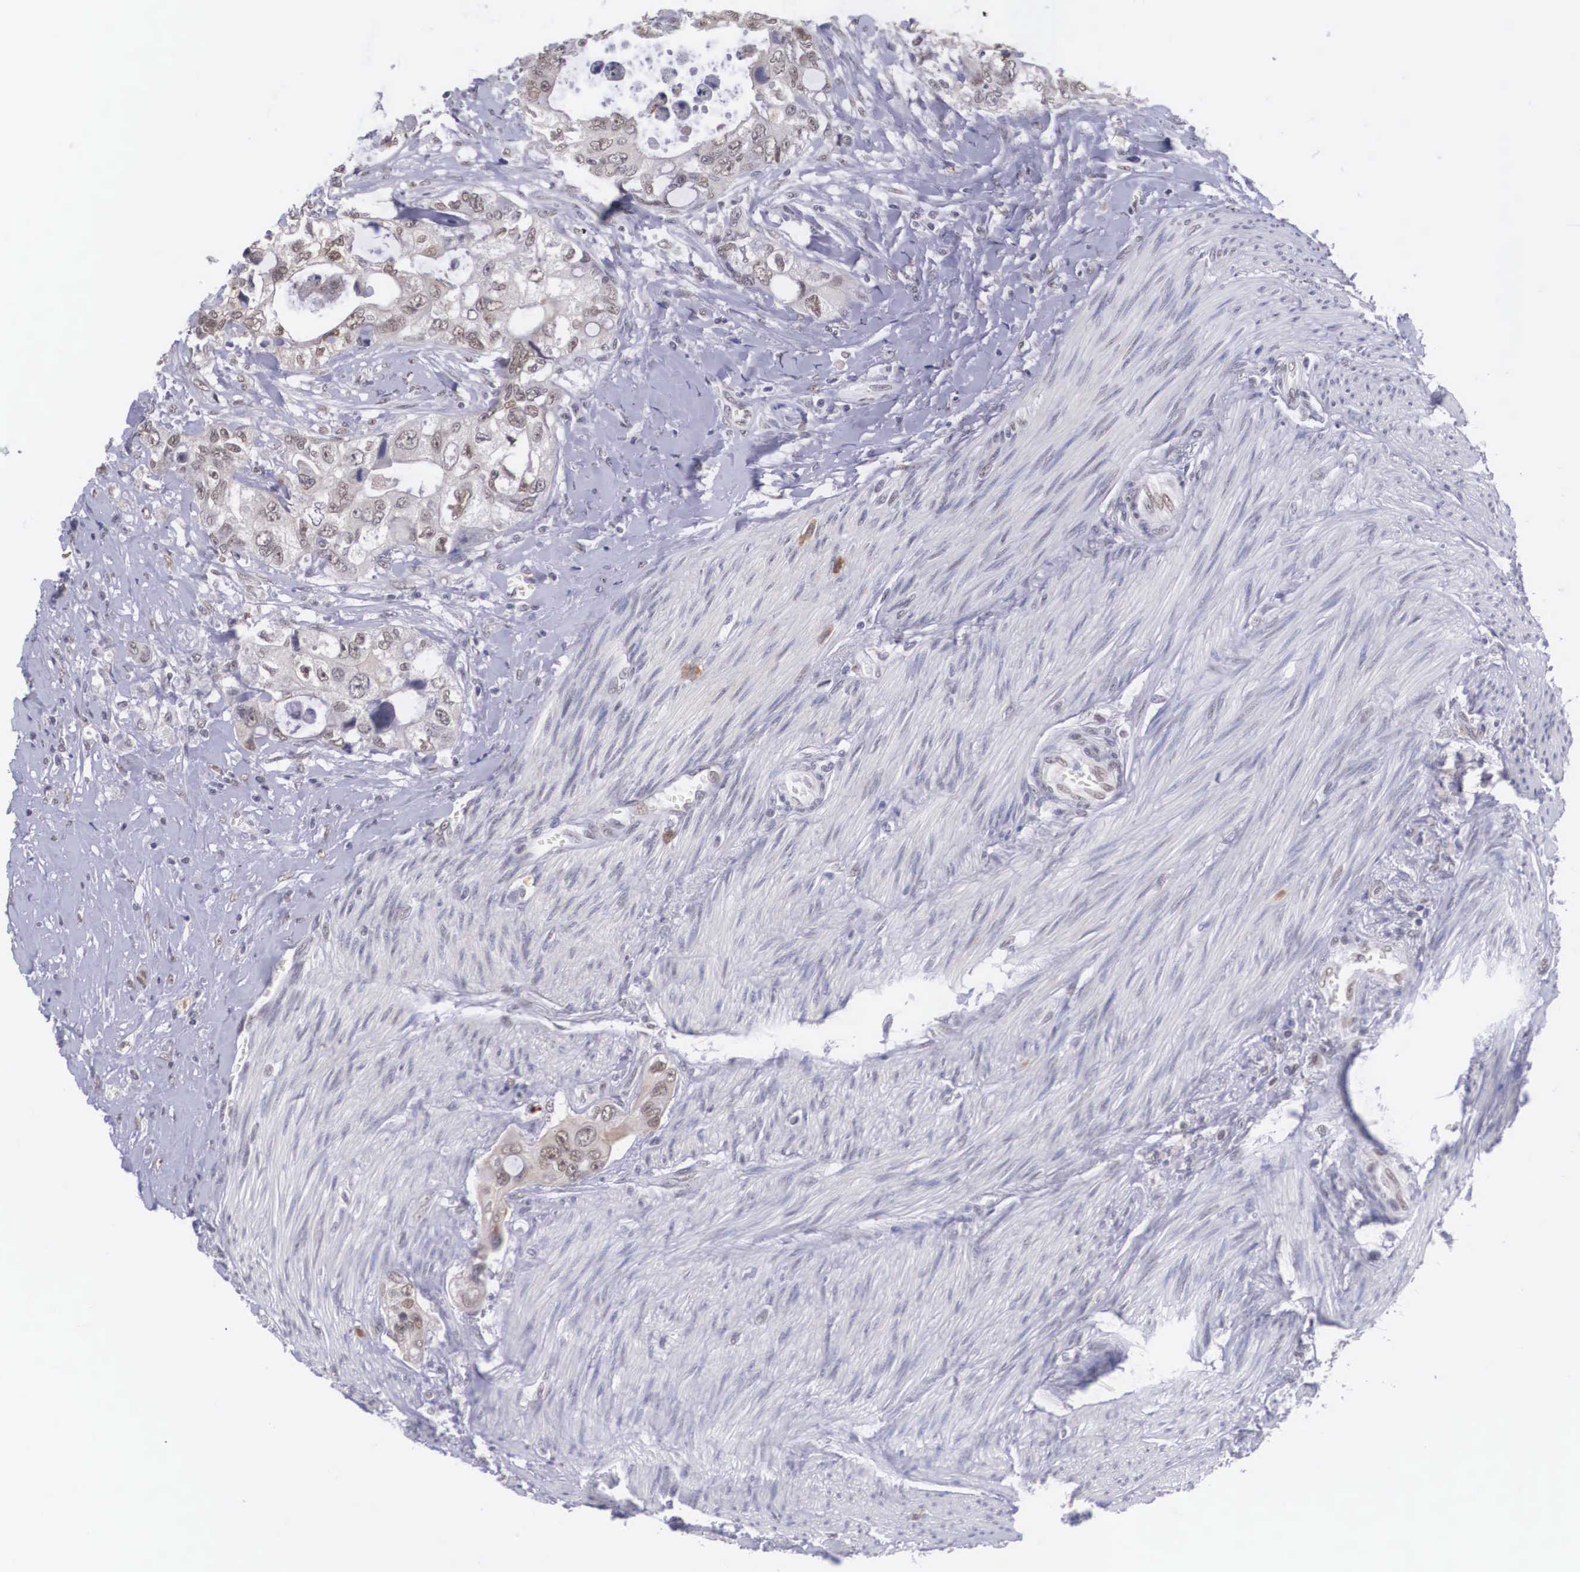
{"staining": {"intensity": "weak", "quantity": ">75%", "location": "cytoplasmic/membranous,nuclear"}, "tissue": "colorectal cancer", "cell_type": "Tumor cells", "image_type": "cancer", "snomed": [{"axis": "morphology", "description": "Adenocarcinoma, NOS"}, {"axis": "topography", "description": "Rectum"}], "caption": "Immunohistochemistry (IHC) (DAB) staining of colorectal adenocarcinoma reveals weak cytoplasmic/membranous and nuclear protein positivity in approximately >75% of tumor cells.", "gene": "NINL", "patient": {"sex": "female", "age": 57}}